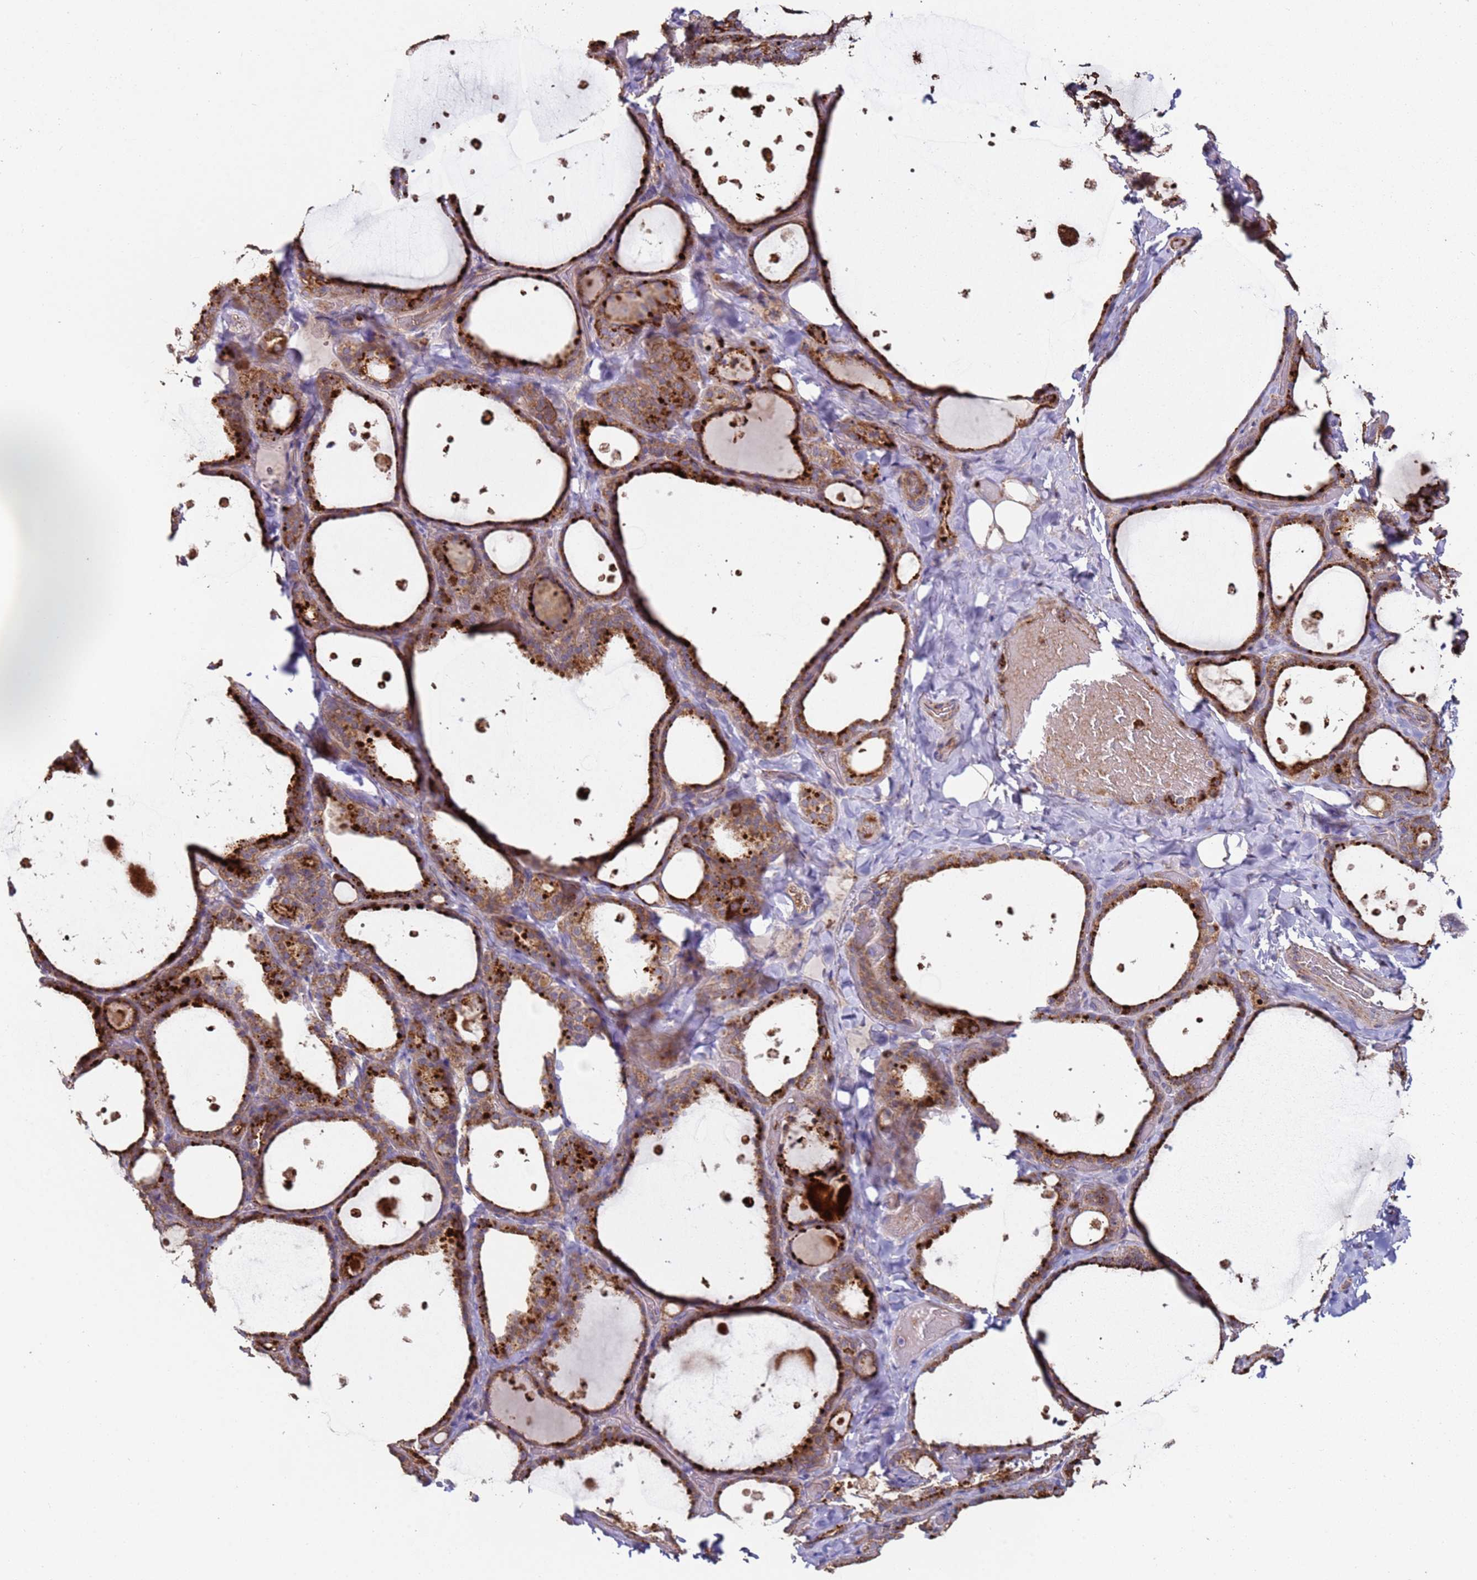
{"staining": {"intensity": "strong", "quantity": ">75%", "location": "cytoplasmic/membranous"}, "tissue": "thyroid gland", "cell_type": "Glandular cells", "image_type": "normal", "snomed": [{"axis": "morphology", "description": "Normal tissue, NOS"}, {"axis": "topography", "description": "Thyroid gland"}], "caption": "The micrograph exhibits immunohistochemical staining of unremarkable thyroid gland. There is strong cytoplasmic/membranous positivity is identified in approximately >75% of glandular cells. Nuclei are stained in blue.", "gene": "FBXO33", "patient": {"sex": "female", "age": 44}}